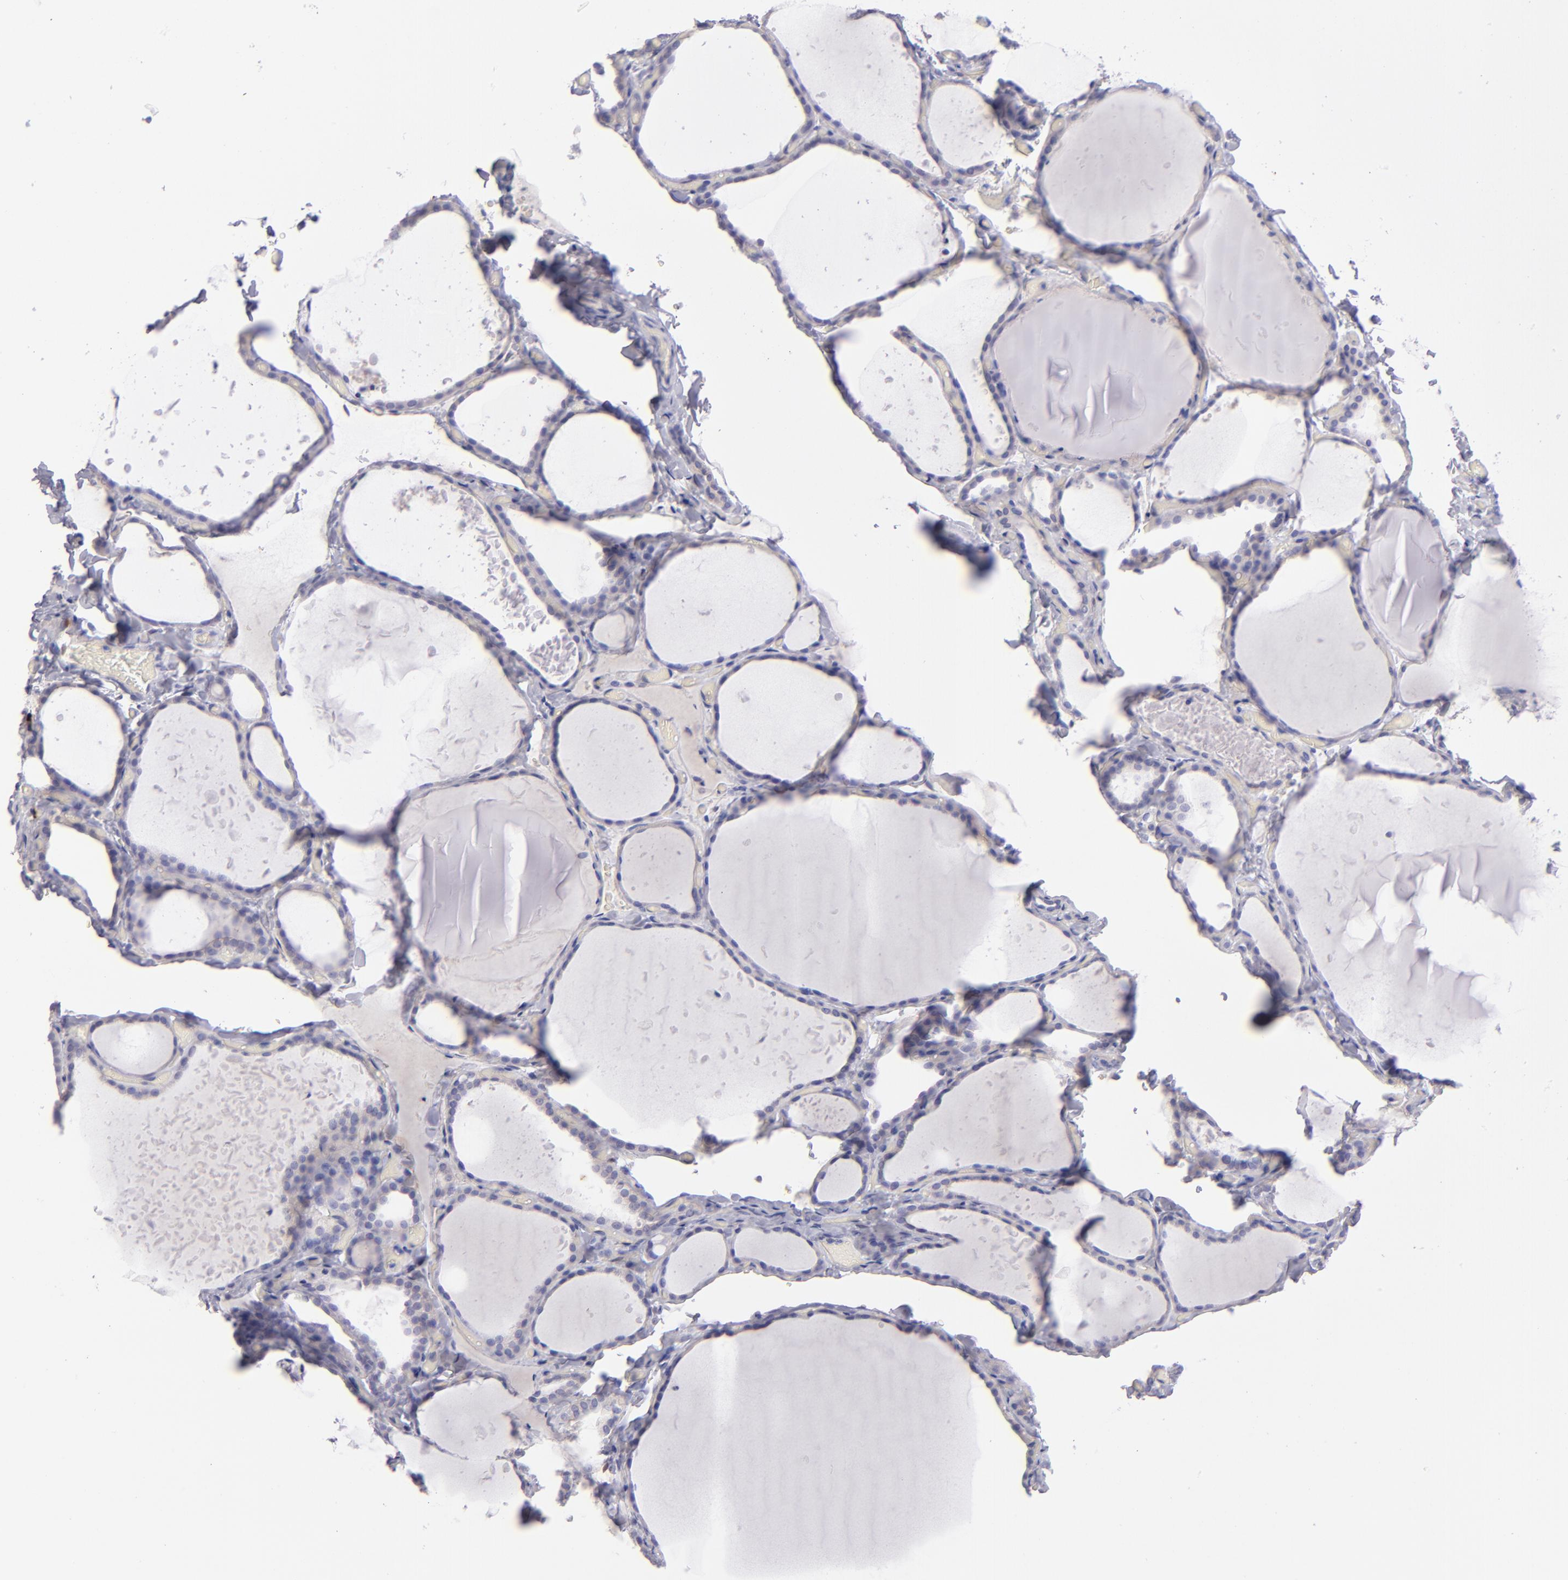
{"staining": {"intensity": "weak", "quantity": "25%-75%", "location": "cytoplasmic/membranous"}, "tissue": "thyroid gland", "cell_type": "Glandular cells", "image_type": "normal", "snomed": [{"axis": "morphology", "description": "Normal tissue, NOS"}, {"axis": "topography", "description": "Thyroid gland"}], "caption": "Normal thyroid gland was stained to show a protein in brown. There is low levels of weak cytoplasmic/membranous positivity in about 25%-75% of glandular cells. The staining was performed using DAB (3,3'-diaminobenzidine) to visualize the protein expression in brown, while the nuclei were stained in blue with hematoxylin (Magnification: 20x).", "gene": "IRF8", "patient": {"sex": "female", "age": 22}}